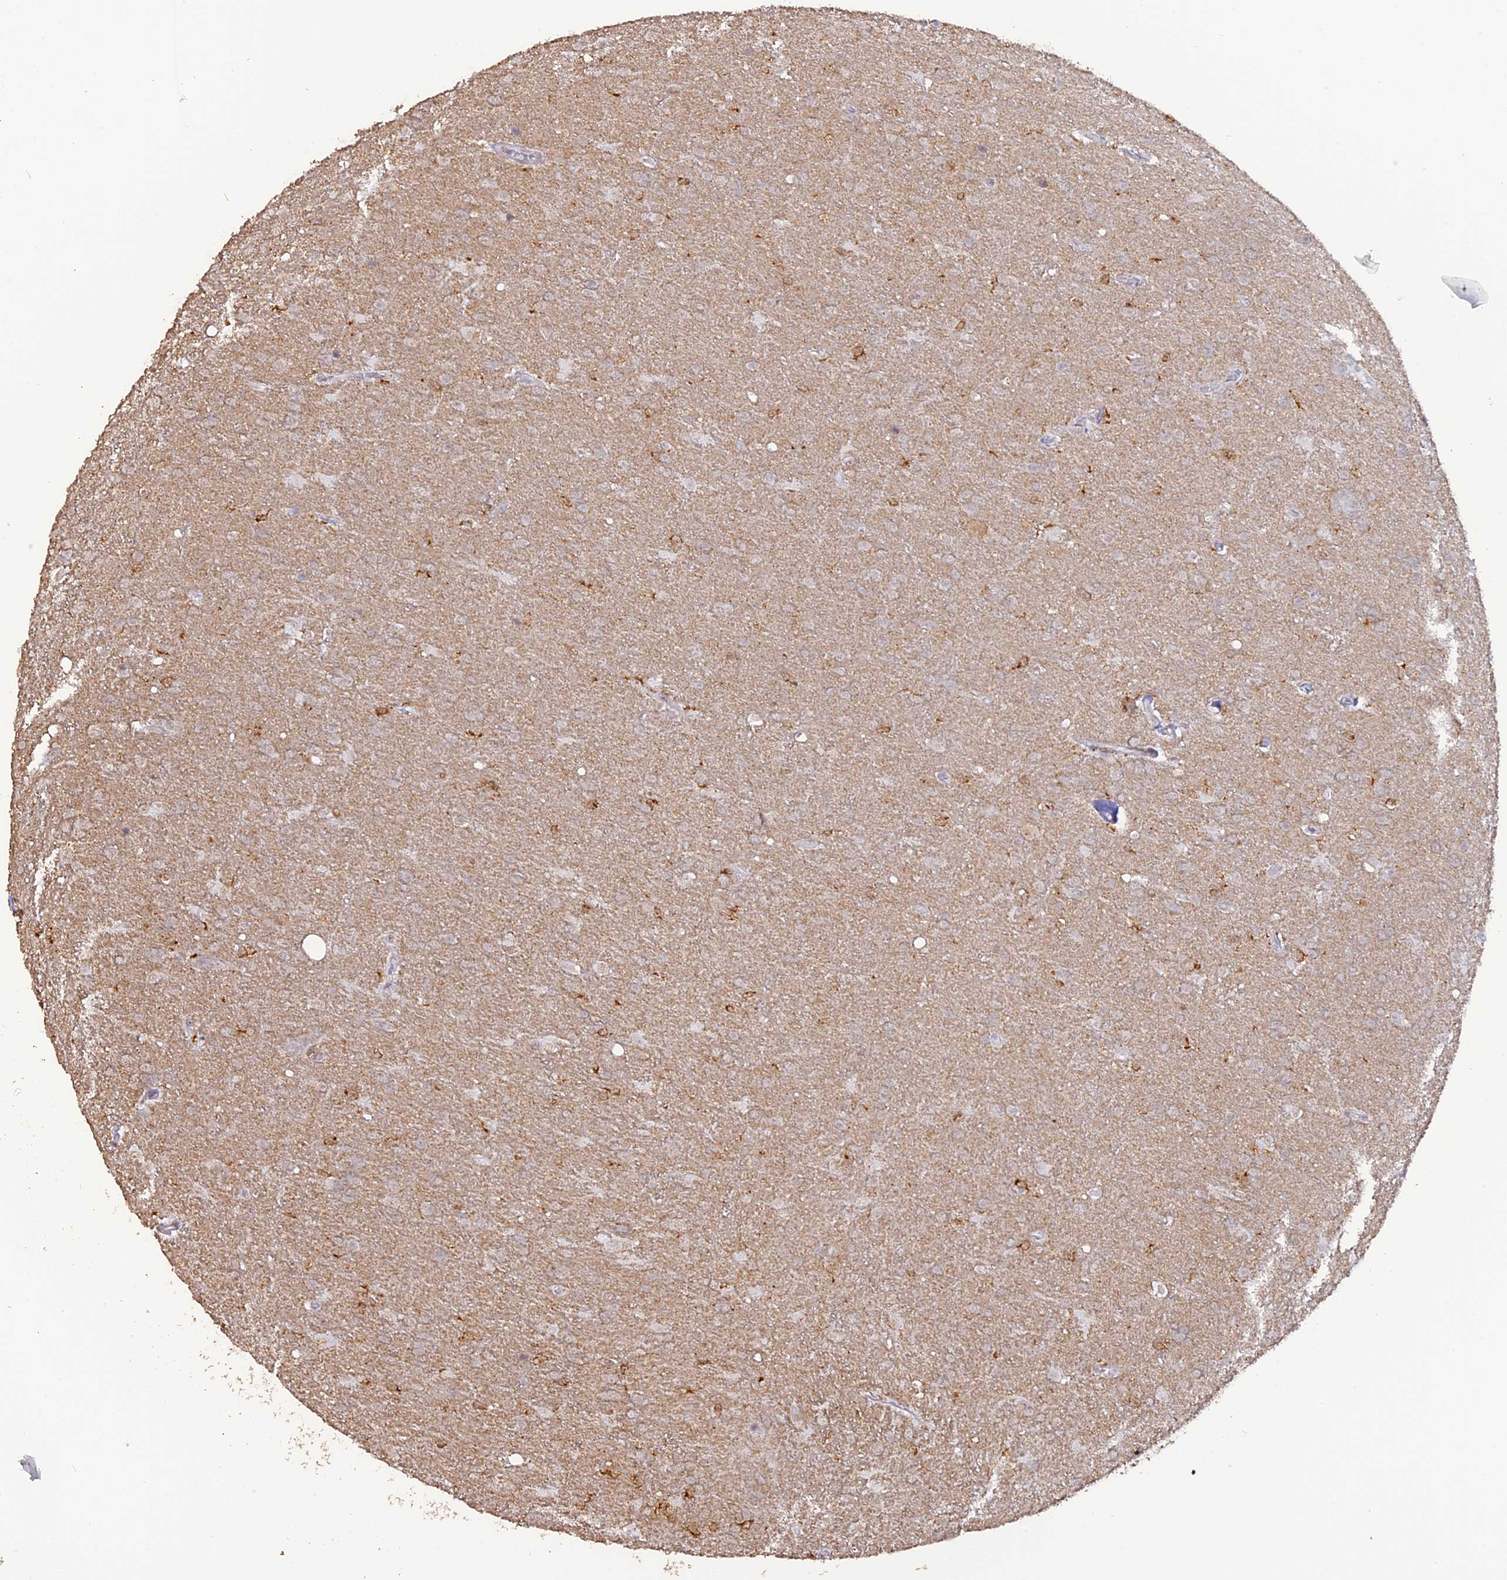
{"staining": {"intensity": "negative", "quantity": "none", "location": "none"}, "tissue": "glioma", "cell_type": "Tumor cells", "image_type": "cancer", "snomed": [{"axis": "morphology", "description": "Glioma, malignant, Low grade"}, {"axis": "topography", "description": "Brain"}], "caption": "Glioma was stained to show a protein in brown. There is no significant expression in tumor cells.", "gene": "APOBR", "patient": {"sex": "female", "age": 32}}